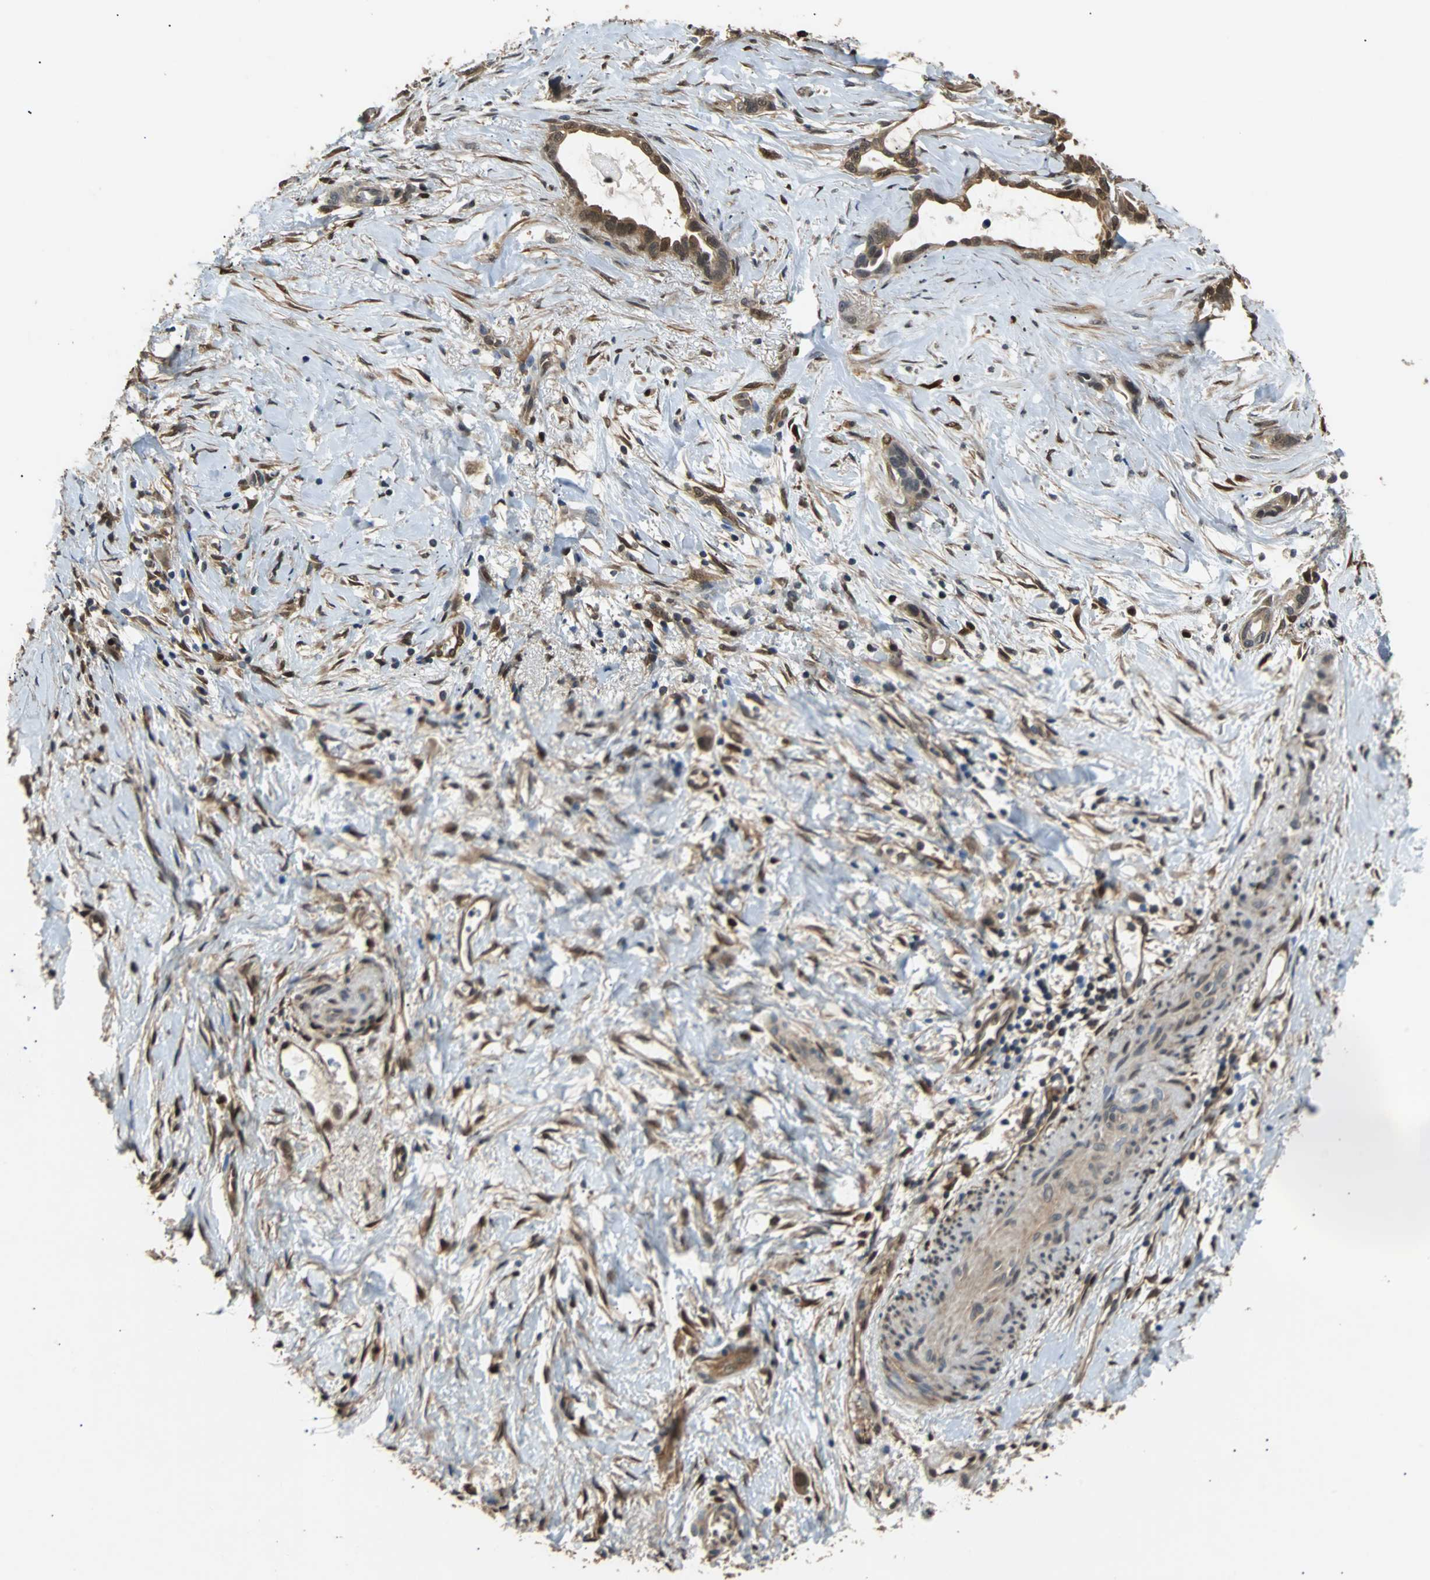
{"staining": {"intensity": "moderate", "quantity": ">75%", "location": "cytoplasmic/membranous,nuclear"}, "tissue": "liver cancer", "cell_type": "Tumor cells", "image_type": "cancer", "snomed": [{"axis": "morphology", "description": "Cholangiocarcinoma"}, {"axis": "topography", "description": "Liver"}], "caption": "An image of liver cancer (cholangiocarcinoma) stained for a protein exhibits moderate cytoplasmic/membranous and nuclear brown staining in tumor cells.", "gene": "PRDX6", "patient": {"sex": "female", "age": 65}}